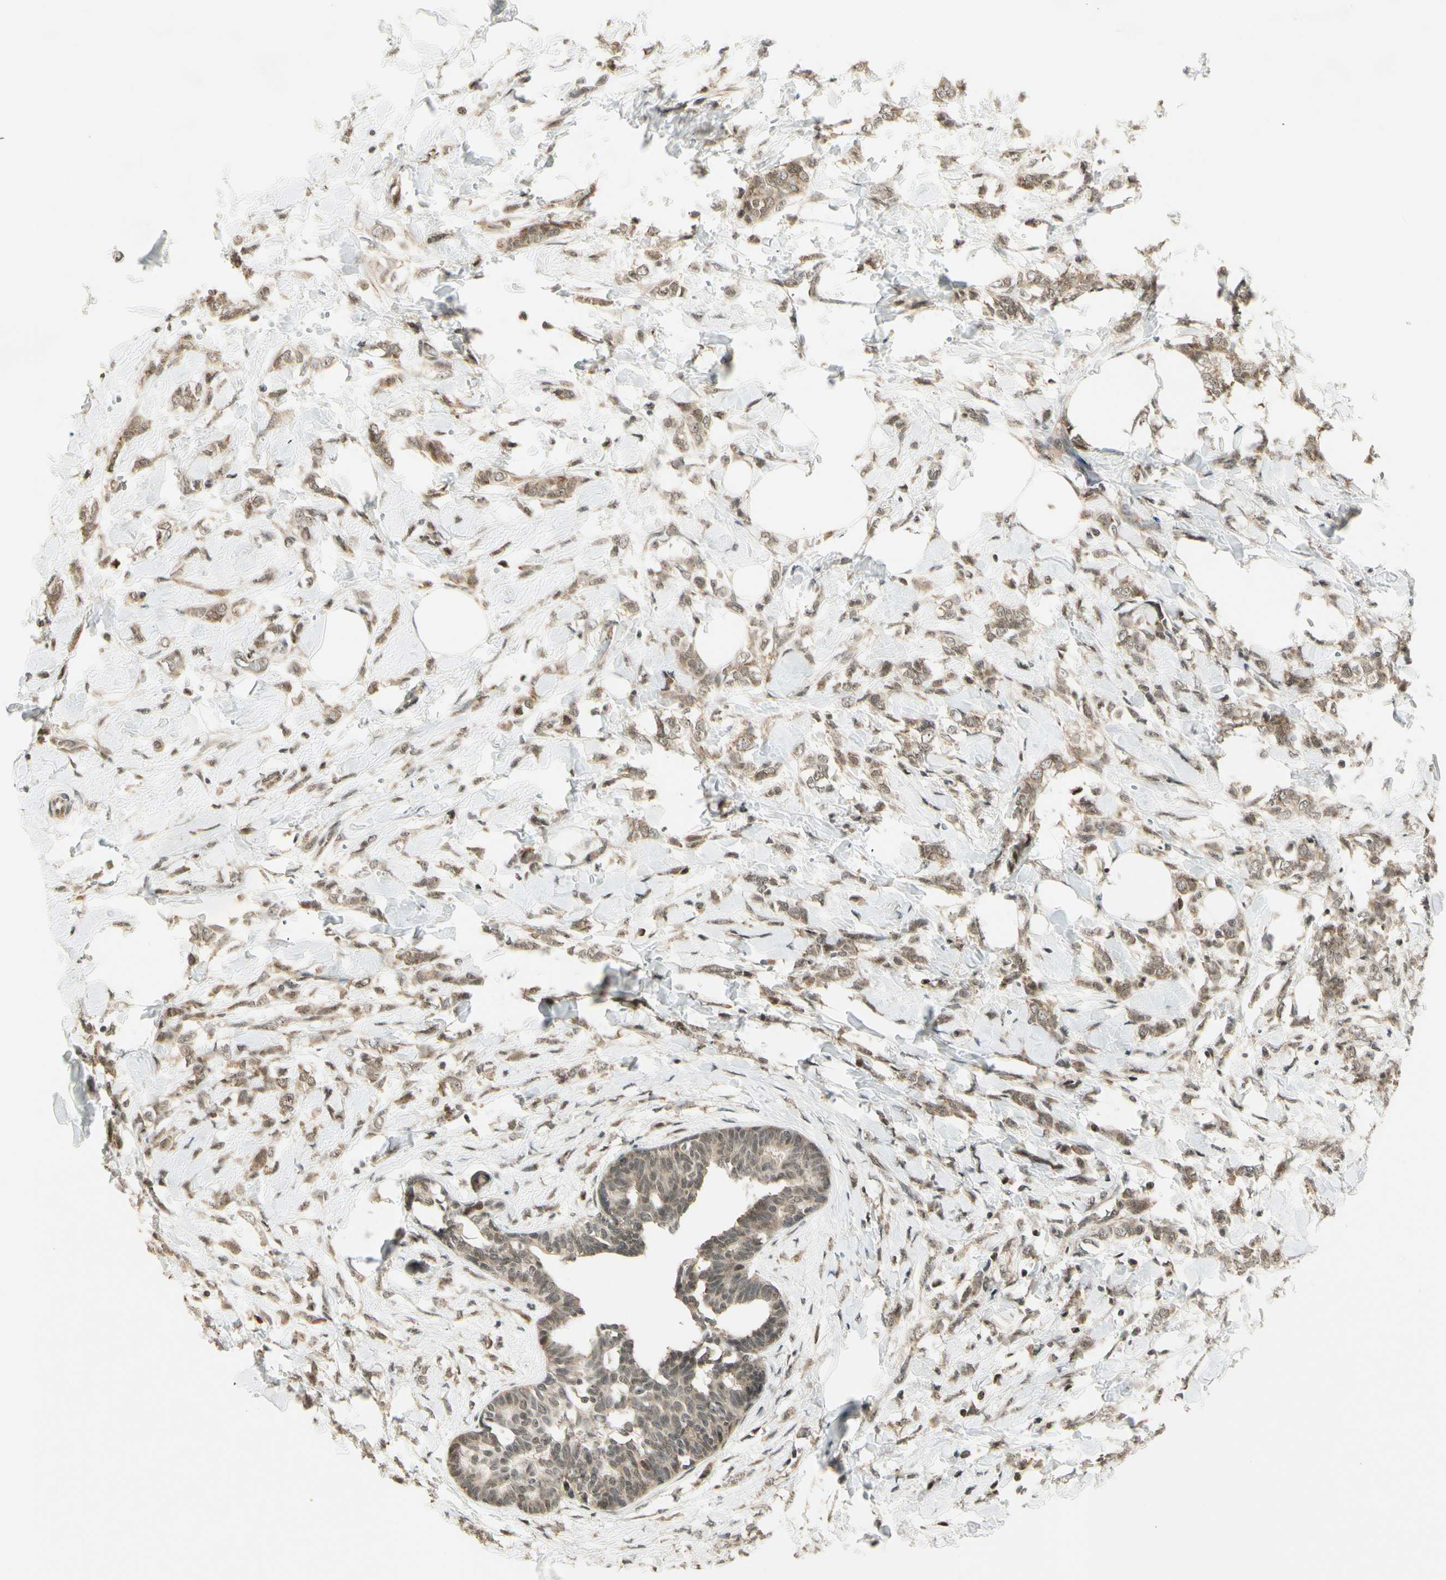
{"staining": {"intensity": "moderate", "quantity": "25%-75%", "location": "cytoplasmic/membranous"}, "tissue": "breast cancer", "cell_type": "Tumor cells", "image_type": "cancer", "snomed": [{"axis": "morphology", "description": "Lobular carcinoma, in situ"}, {"axis": "morphology", "description": "Lobular carcinoma"}, {"axis": "topography", "description": "Breast"}], "caption": "Human lobular carcinoma in situ (breast) stained with a protein marker exhibits moderate staining in tumor cells.", "gene": "SMN2", "patient": {"sex": "female", "age": 41}}